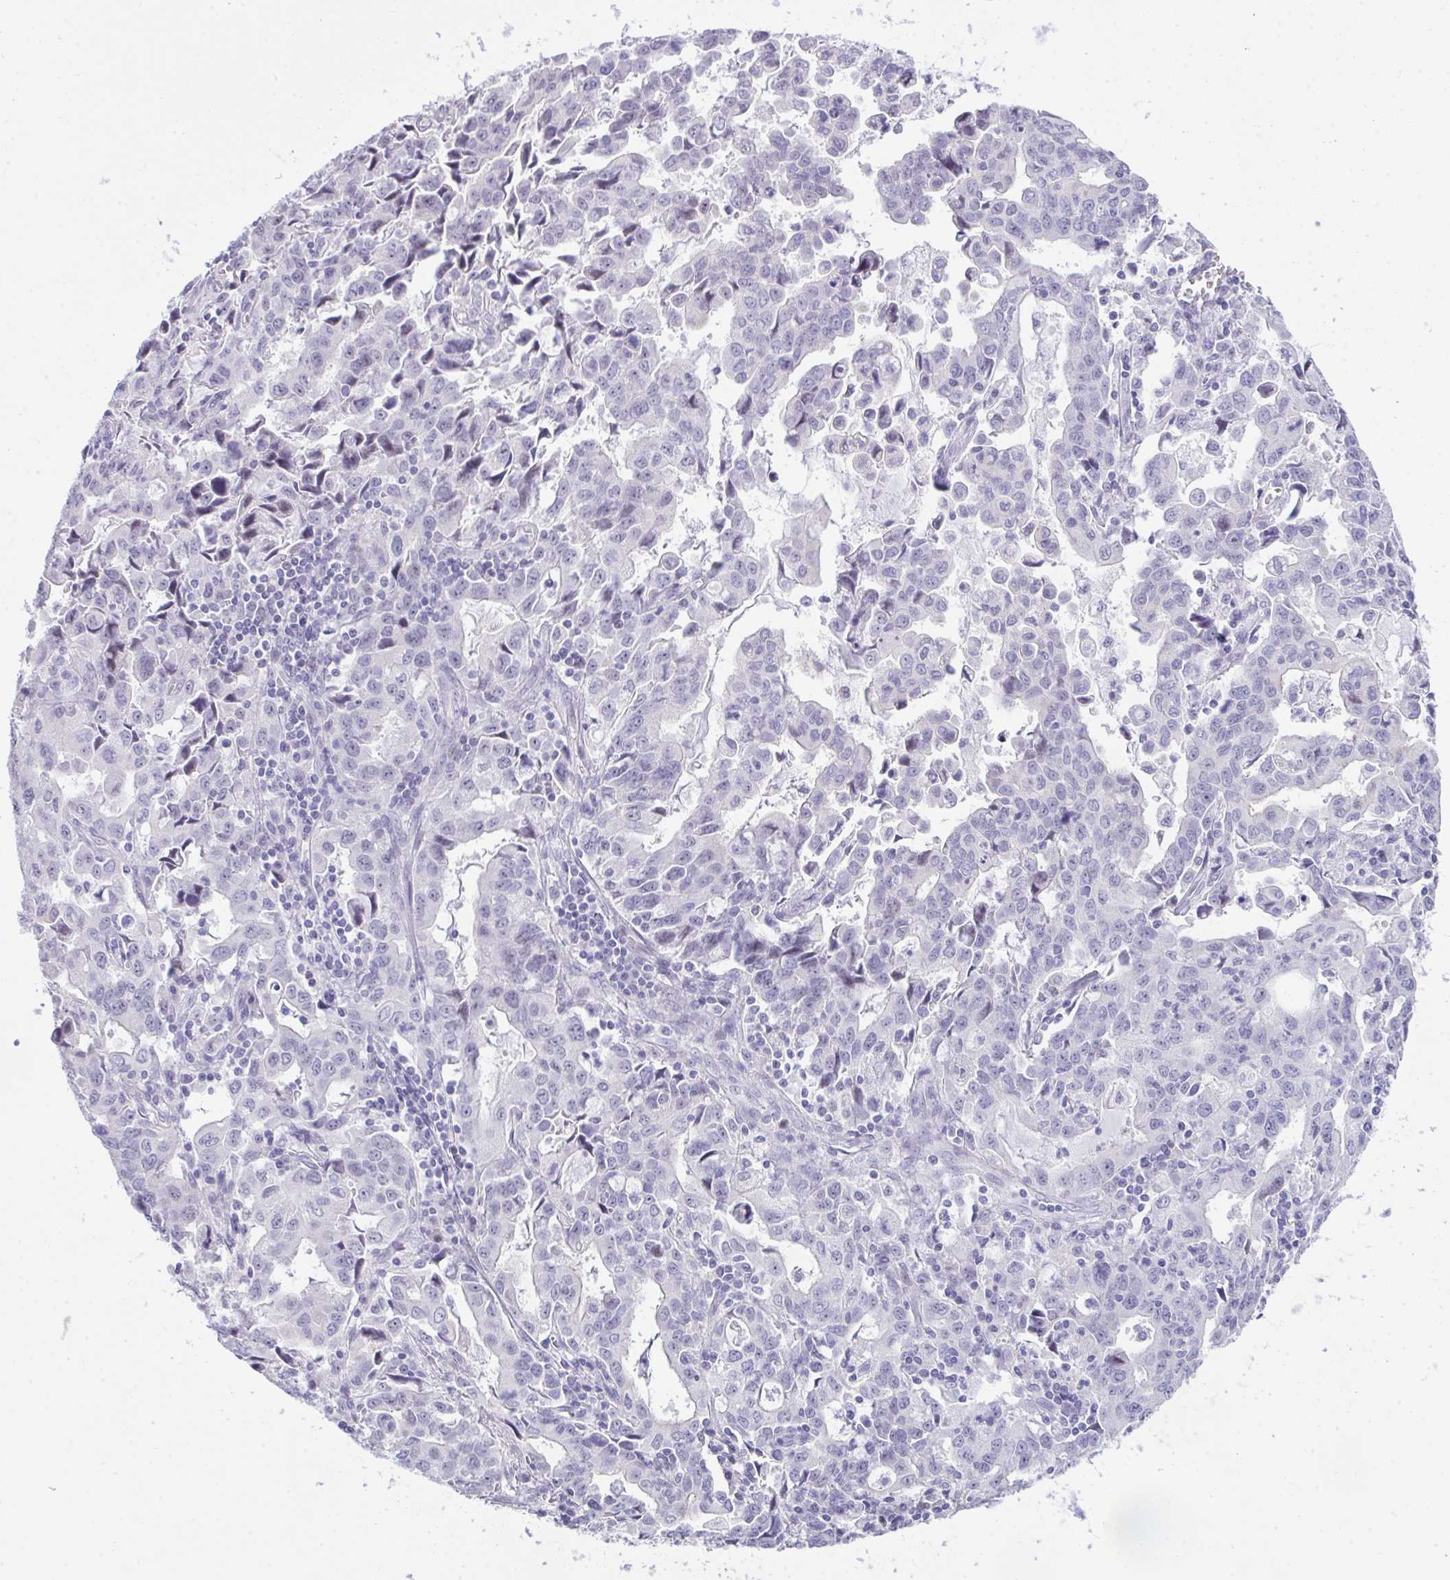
{"staining": {"intensity": "negative", "quantity": "none", "location": "none"}, "tissue": "stomach cancer", "cell_type": "Tumor cells", "image_type": "cancer", "snomed": [{"axis": "morphology", "description": "Adenocarcinoma, NOS"}, {"axis": "topography", "description": "Stomach, upper"}], "caption": "High magnification brightfield microscopy of stomach adenocarcinoma stained with DAB (3,3'-diaminobenzidine) (brown) and counterstained with hematoxylin (blue): tumor cells show no significant staining.", "gene": "EID3", "patient": {"sex": "male", "age": 85}}